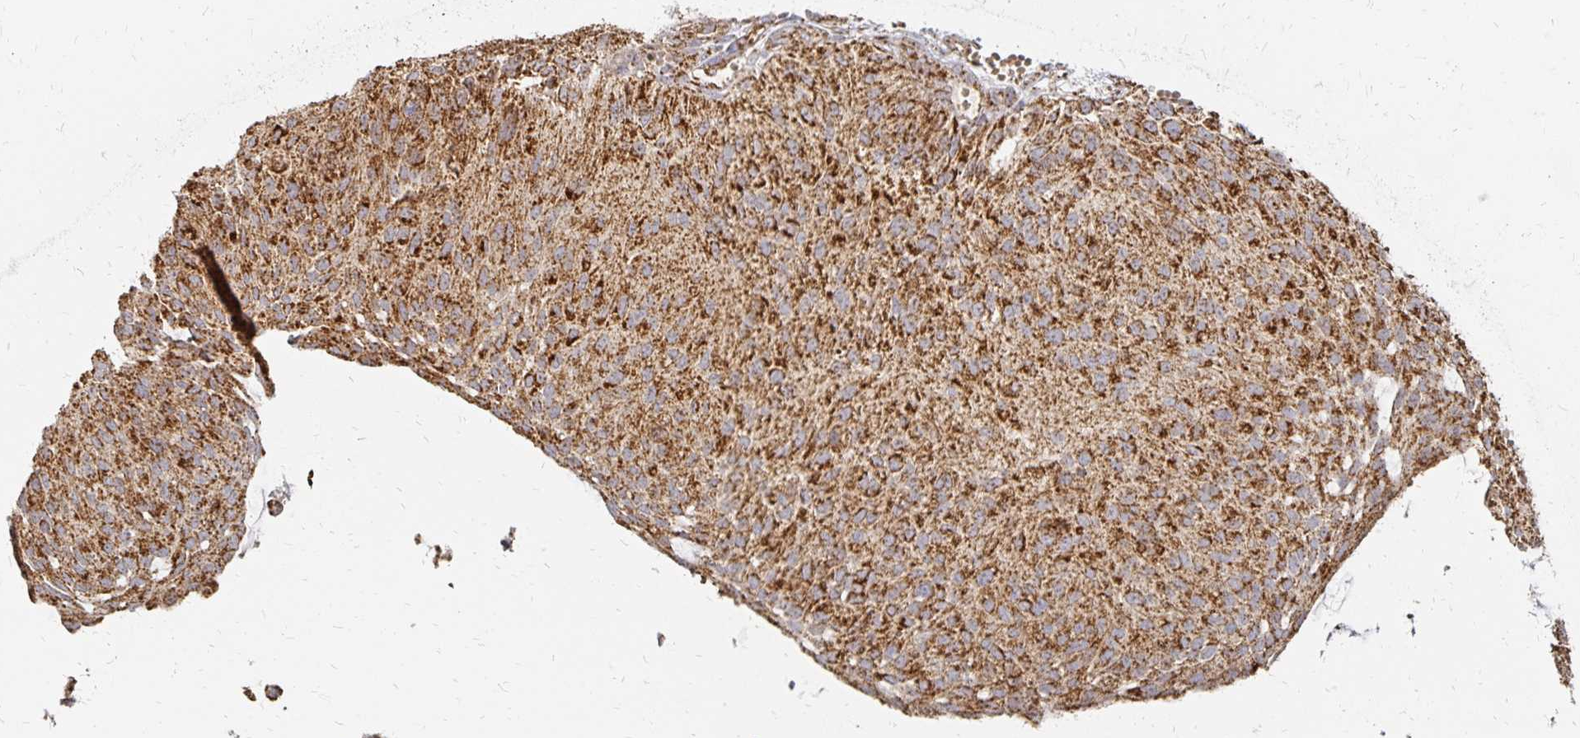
{"staining": {"intensity": "strong", "quantity": ">75%", "location": "cytoplasmic/membranous"}, "tissue": "urothelial cancer", "cell_type": "Tumor cells", "image_type": "cancer", "snomed": [{"axis": "morphology", "description": "Urothelial carcinoma, NOS"}, {"axis": "topography", "description": "Urinary bladder"}], "caption": "About >75% of tumor cells in human urothelial cancer reveal strong cytoplasmic/membranous protein staining as visualized by brown immunohistochemical staining.", "gene": "STOML2", "patient": {"sex": "male", "age": 84}}